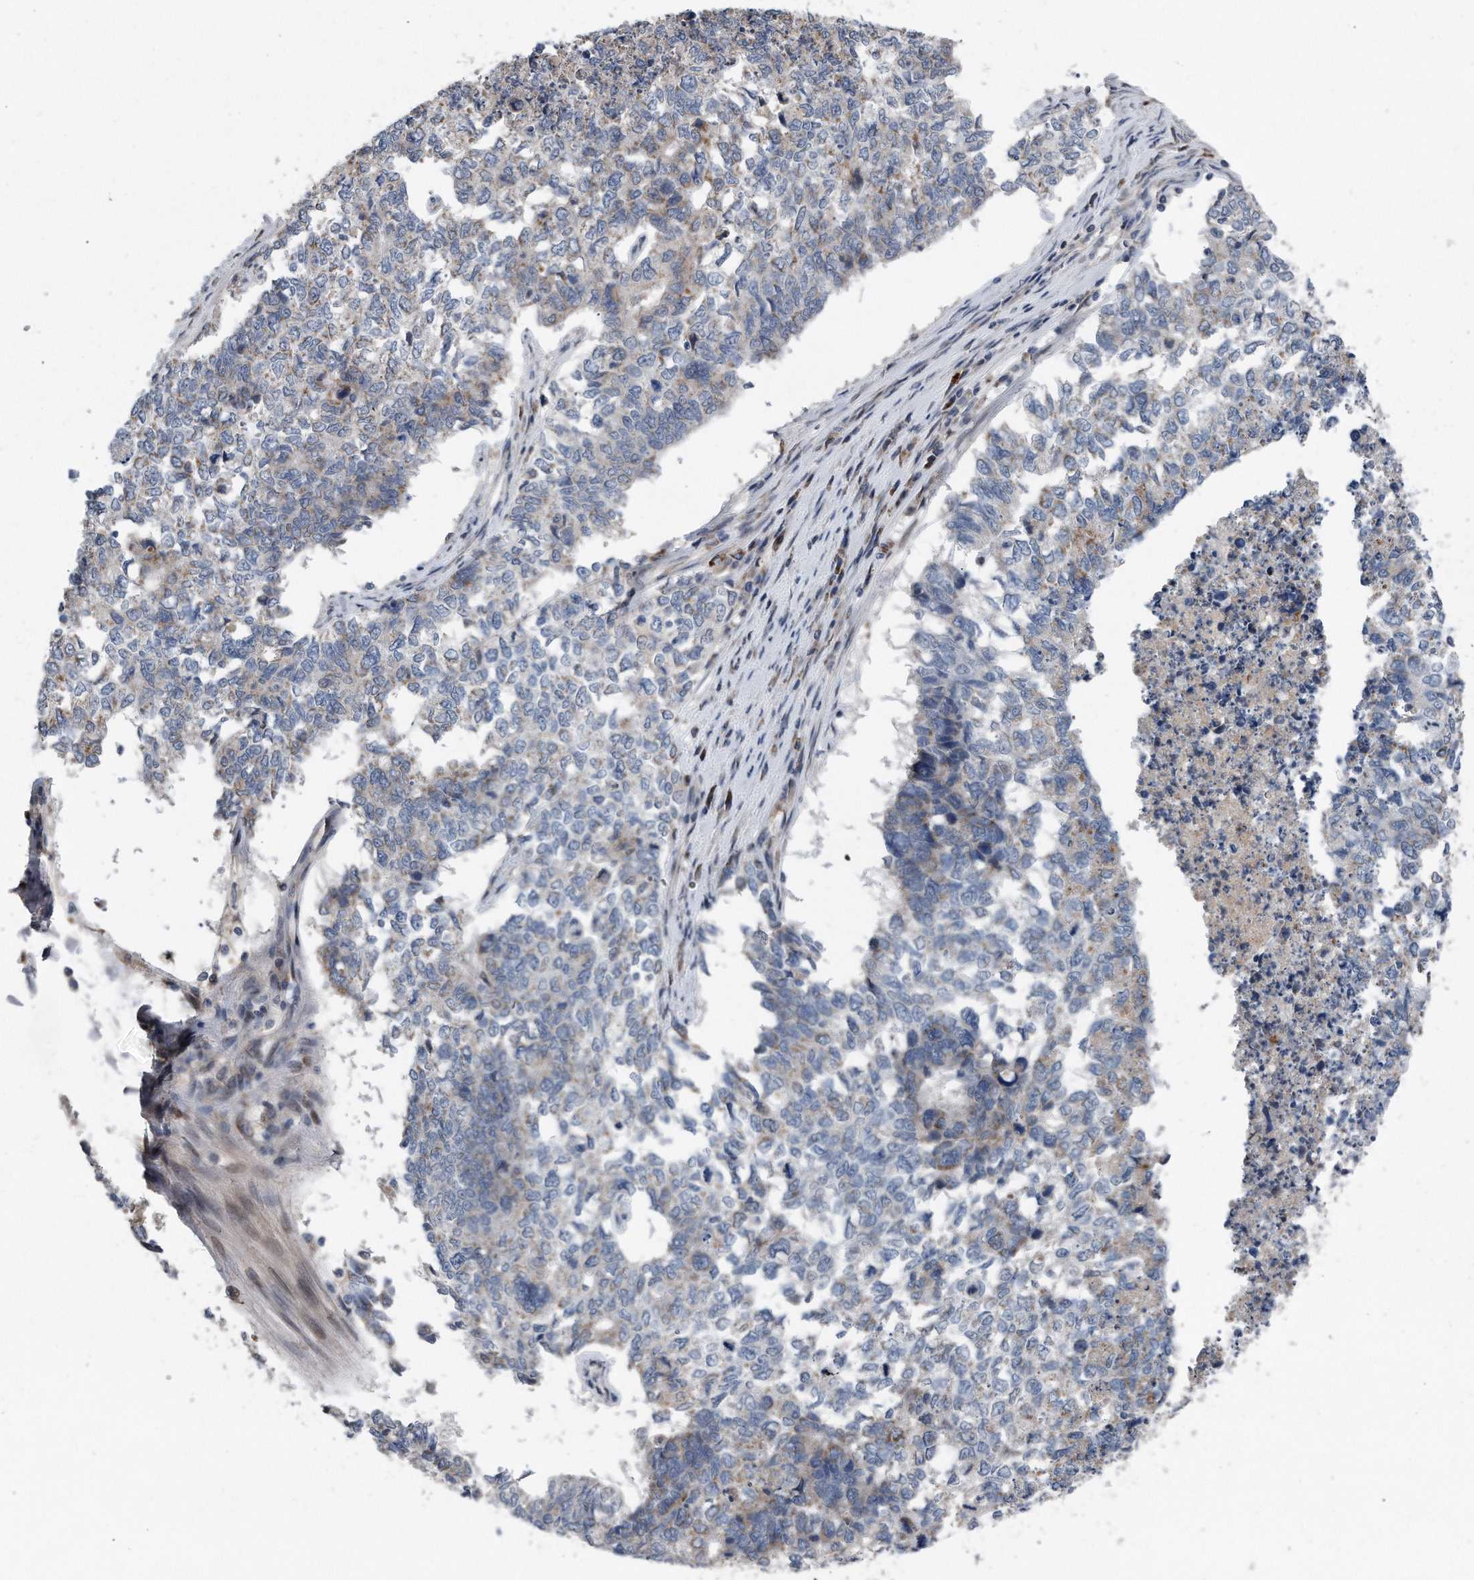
{"staining": {"intensity": "weak", "quantity": "<25%", "location": "cytoplasmic/membranous"}, "tissue": "cervical cancer", "cell_type": "Tumor cells", "image_type": "cancer", "snomed": [{"axis": "morphology", "description": "Squamous cell carcinoma, NOS"}, {"axis": "topography", "description": "Cervix"}], "caption": "This is an IHC photomicrograph of cervical cancer (squamous cell carcinoma). There is no staining in tumor cells.", "gene": "DST", "patient": {"sex": "female", "age": 63}}